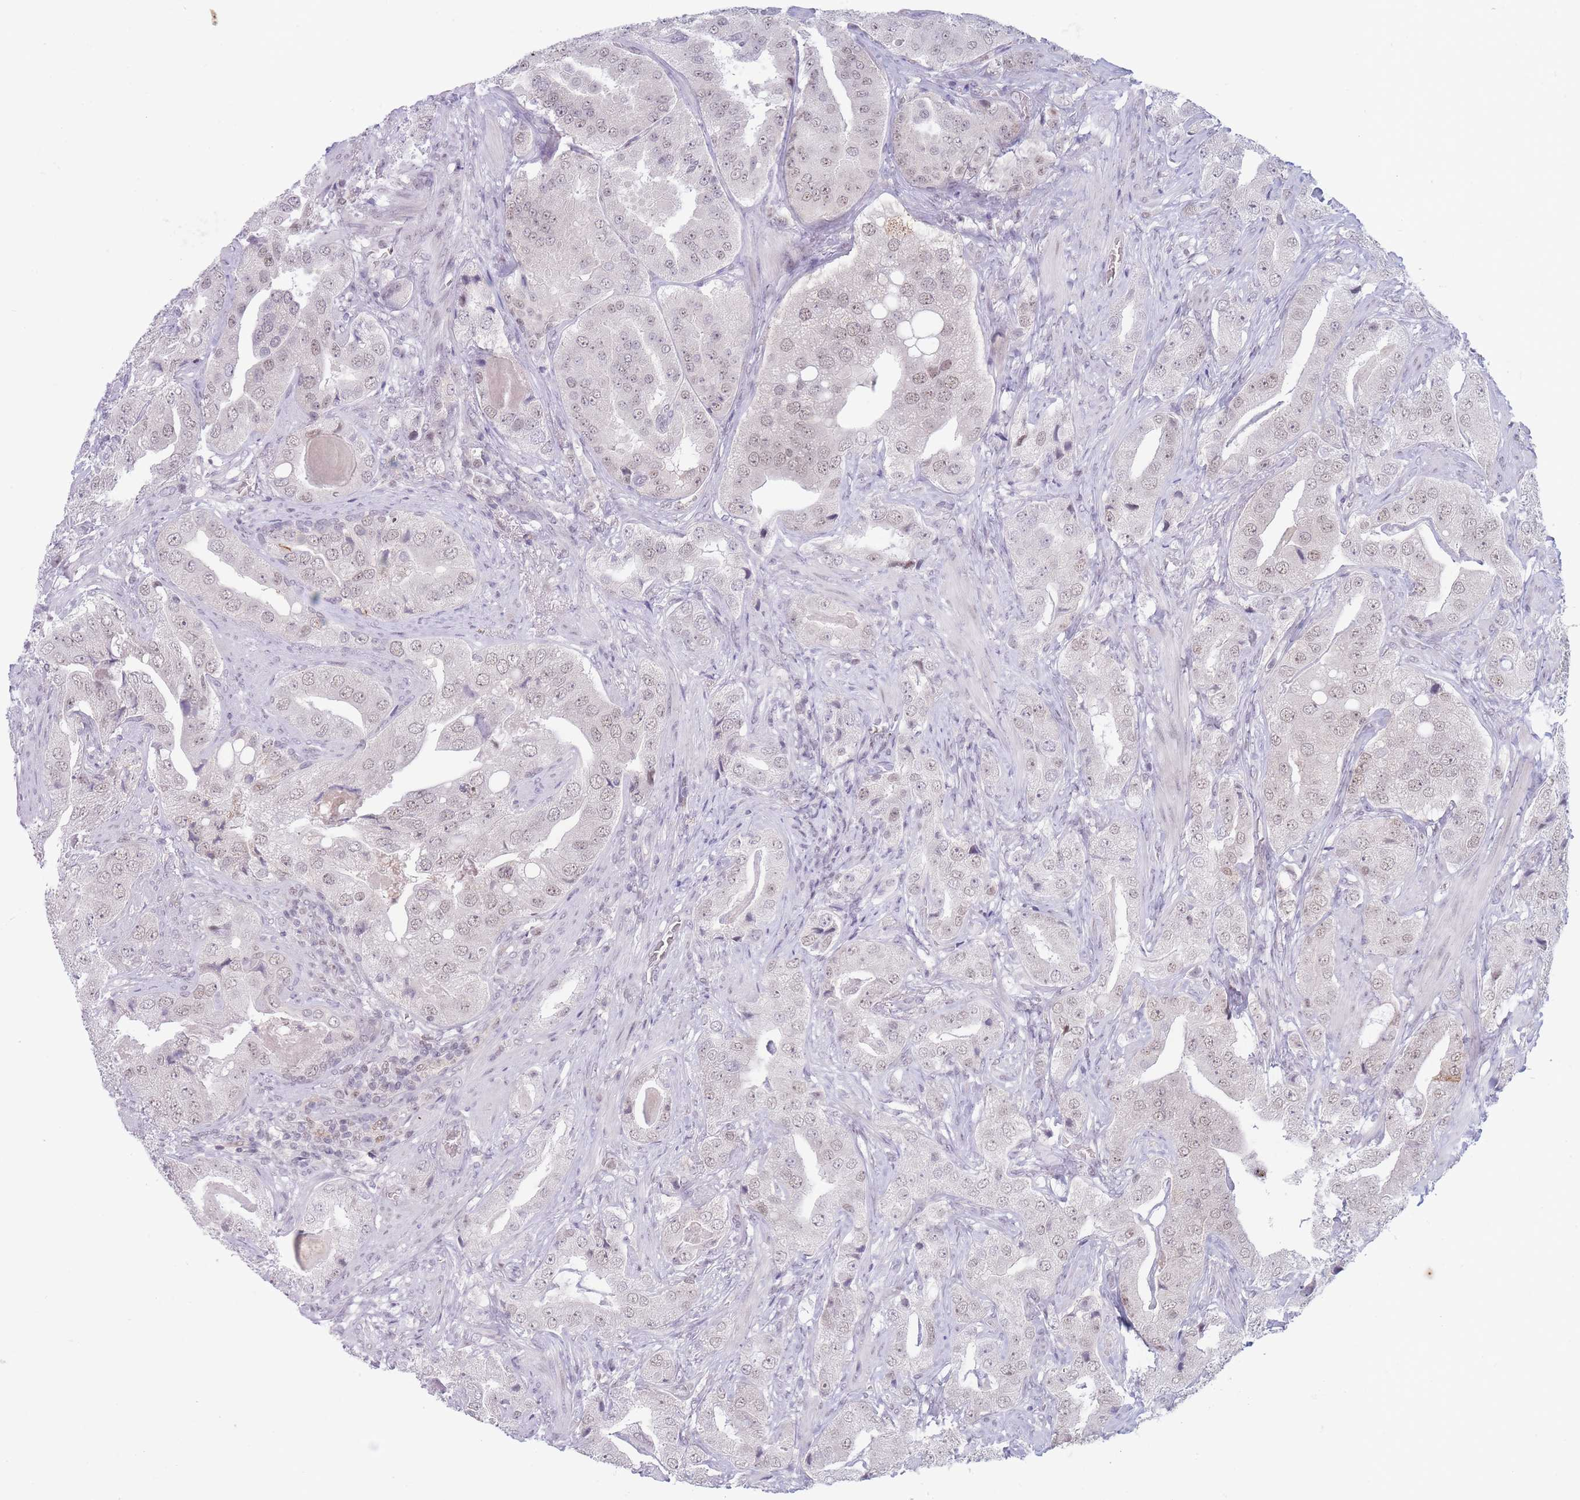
{"staining": {"intensity": "weak", "quantity": "<25%", "location": "nuclear"}, "tissue": "prostate cancer", "cell_type": "Tumor cells", "image_type": "cancer", "snomed": [{"axis": "morphology", "description": "Adenocarcinoma, High grade"}, {"axis": "topography", "description": "Prostate"}], "caption": "DAB immunohistochemical staining of human prostate high-grade adenocarcinoma reveals no significant expression in tumor cells.", "gene": "ARID3B", "patient": {"sex": "male", "age": 63}}